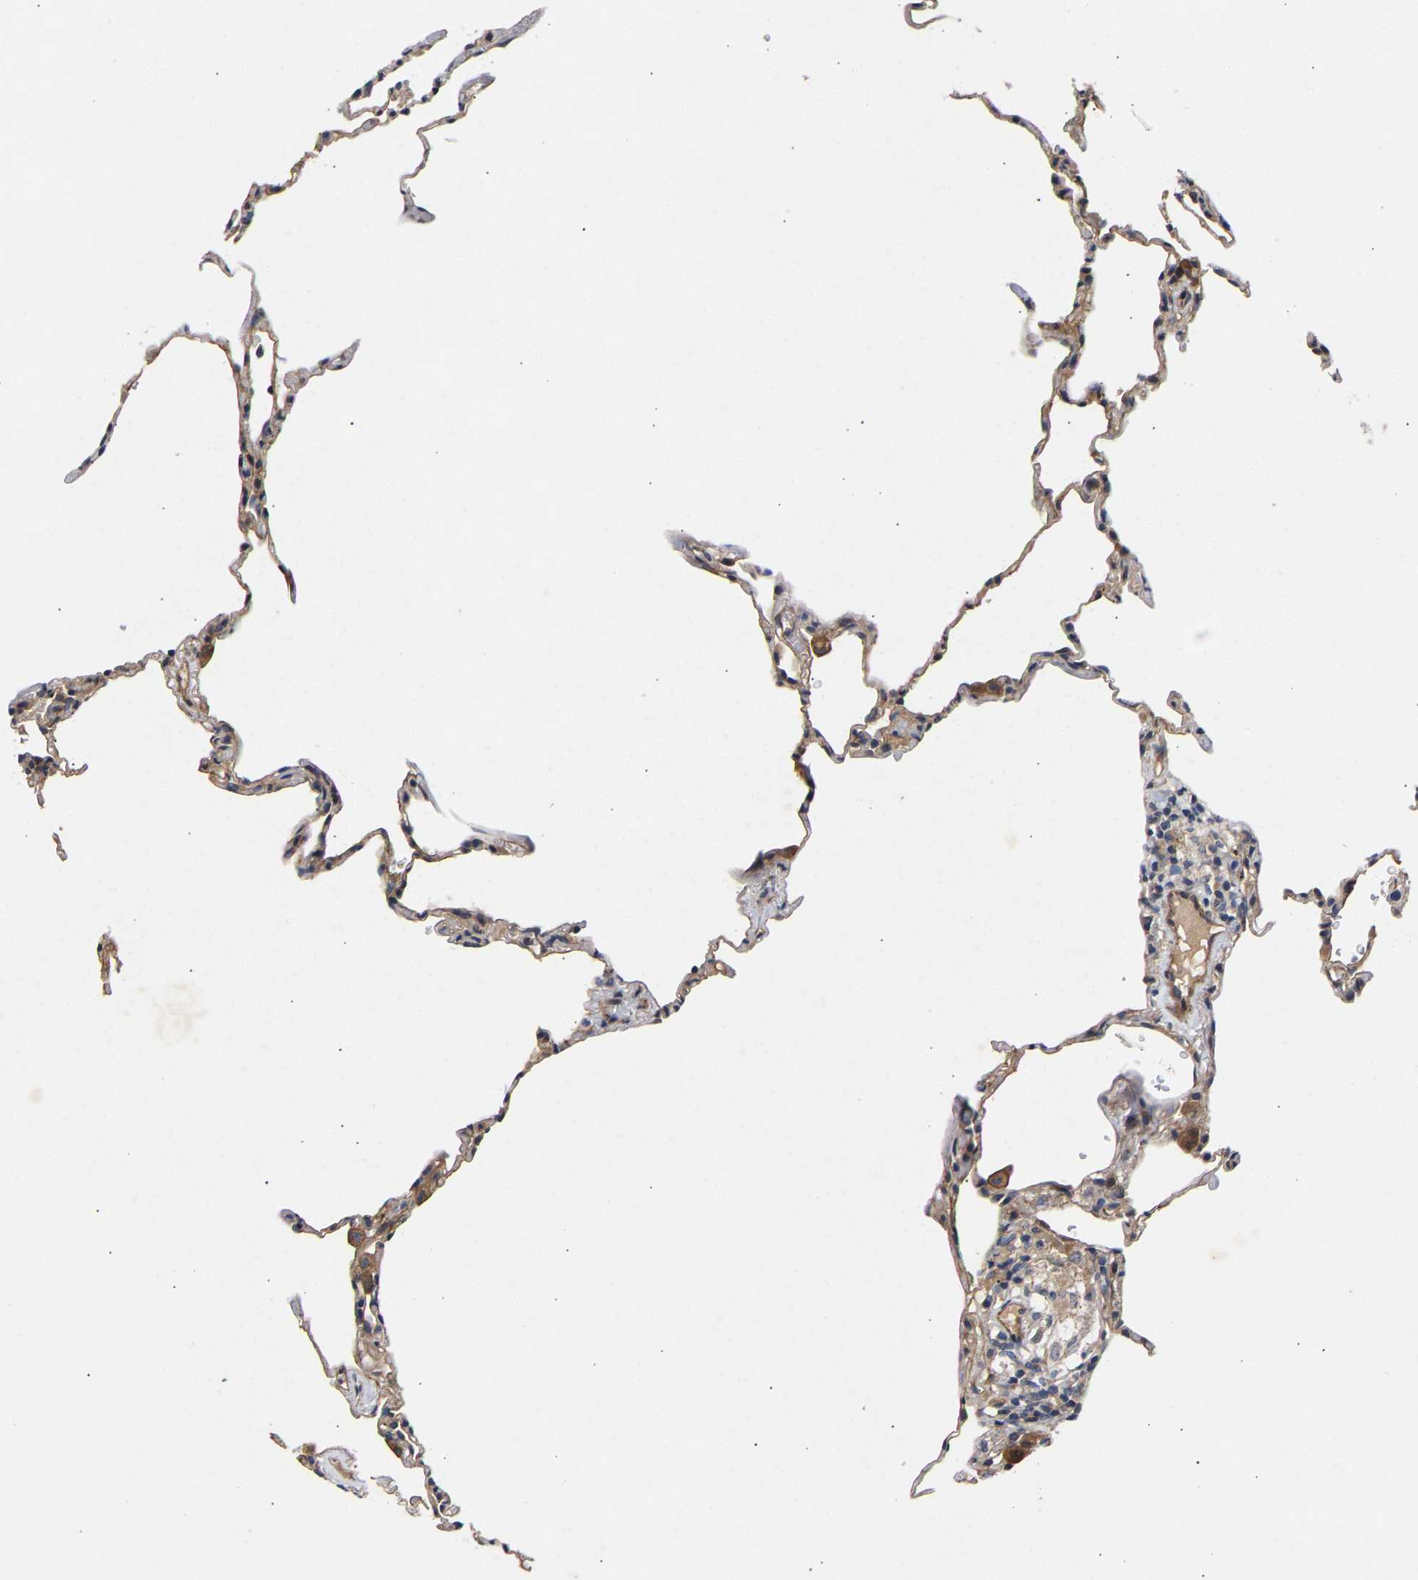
{"staining": {"intensity": "weak", "quantity": "<25%", "location": "cytoplasmic/membranous"}, "tissue": "lung", "cell_type": "Alveolar cells", "image_type": "normal", "snomed": [{"axis": "morphology", "description": "Normal tissue, NOS"}, {"axis": "topography", "description": "Lung"}], "caption": "Photomicrograph shows no protein positivity in alveolar cells of normal lung.", "gene": "KASH5", "patient": {"sex": "male", "age": 59}}